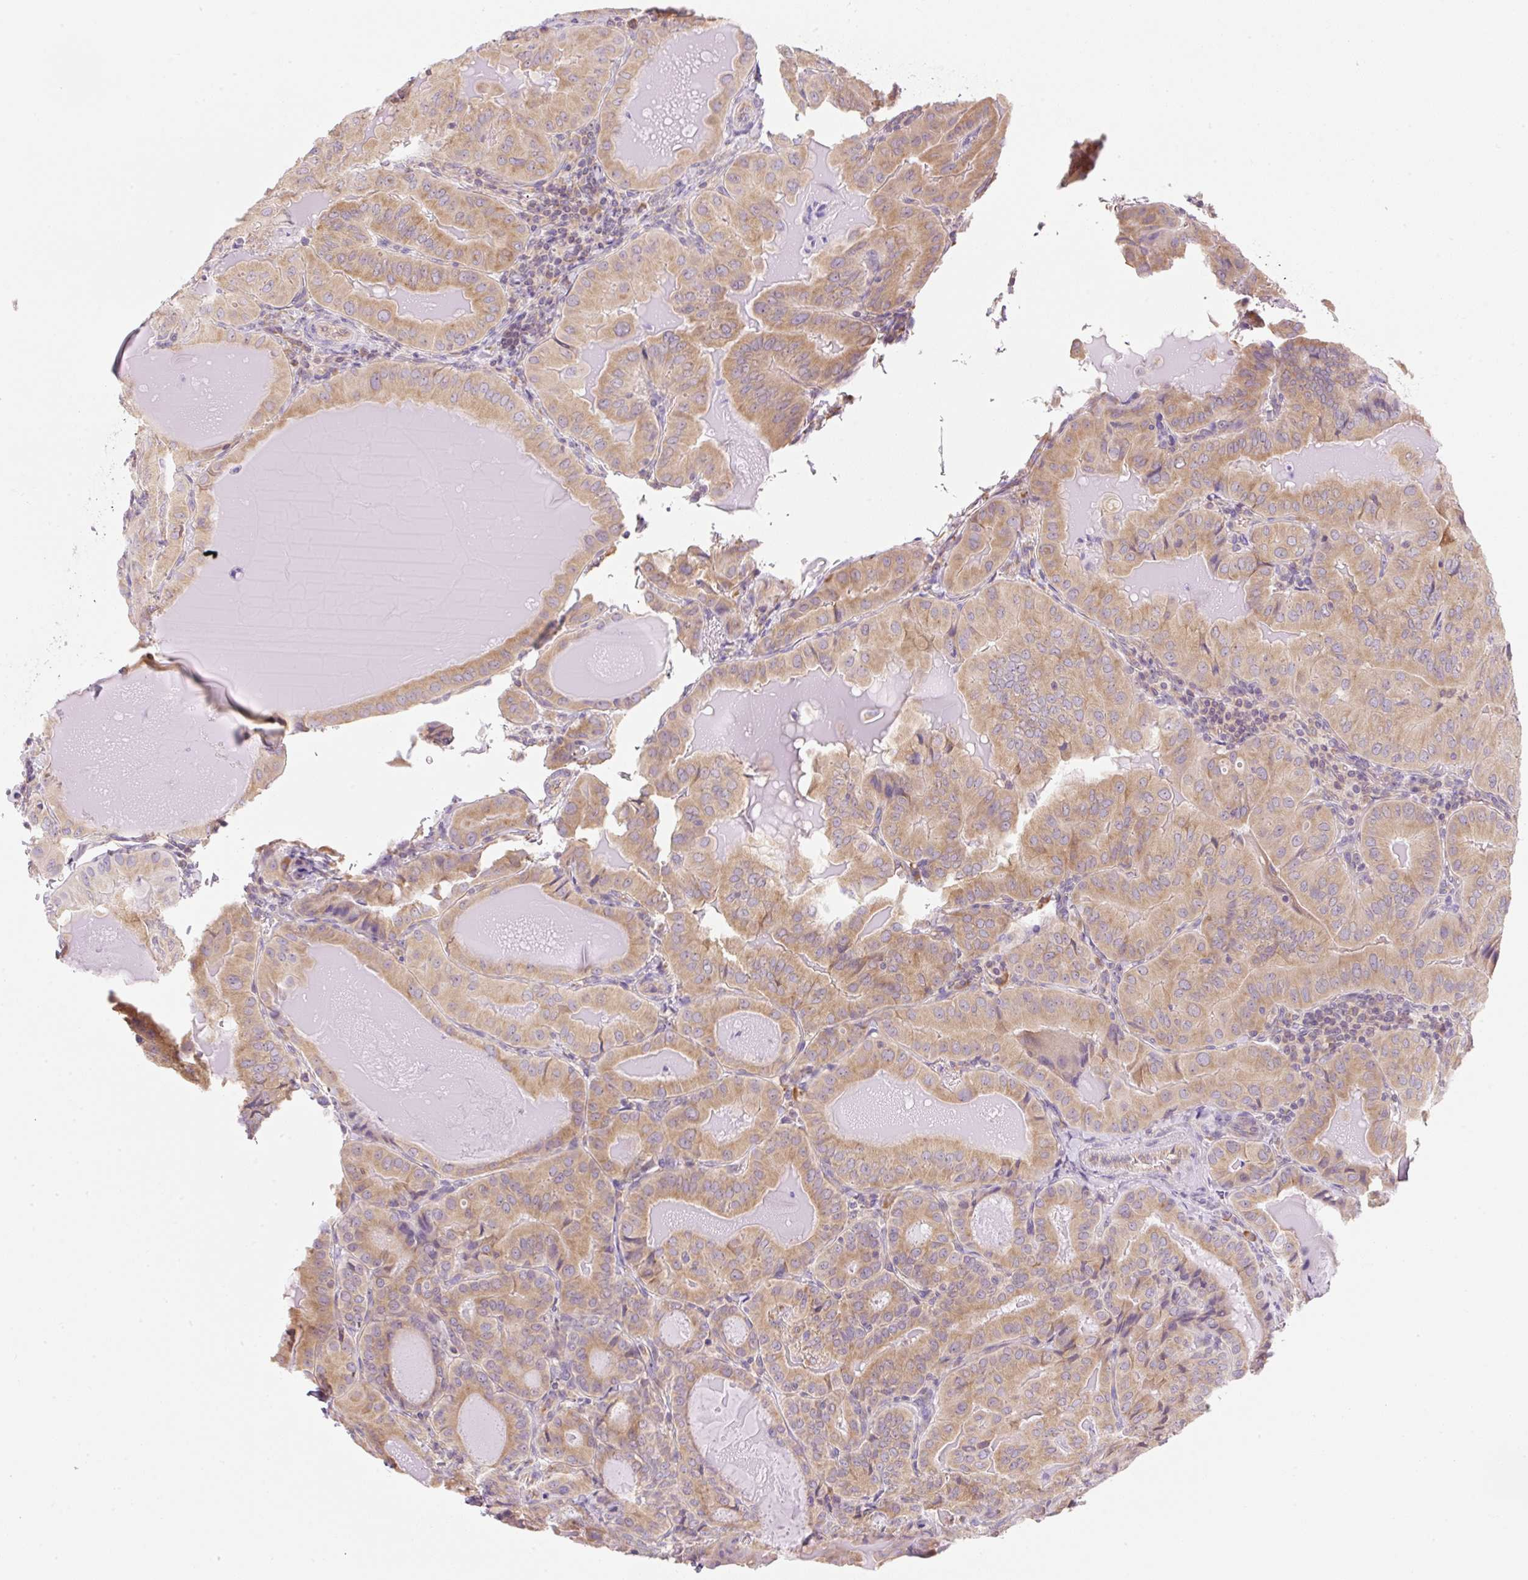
{"staining": {"intensity": "moderate", "quantity": ">75%", "location": "cytoplasmic/membranous"}, "tissue": "thyroid cancer", "cell_type": "Tumor cells", "image_type": "cancer", "snomed": [{"axis": "morphology", "description": "Papillary adenocarcinoma, NOS"}, {"axis": "topography", "description": "Thyroid gland"}], "caption": "An immunohistochemistry image of neoplastic tissue is shown. Protein staining in brown shows moderate cytoplasmic/membranous positivity in thyroid cancer within tumor cells.", "gene": "RPL18A", "patient": {"sex": "female", "age": 68}}